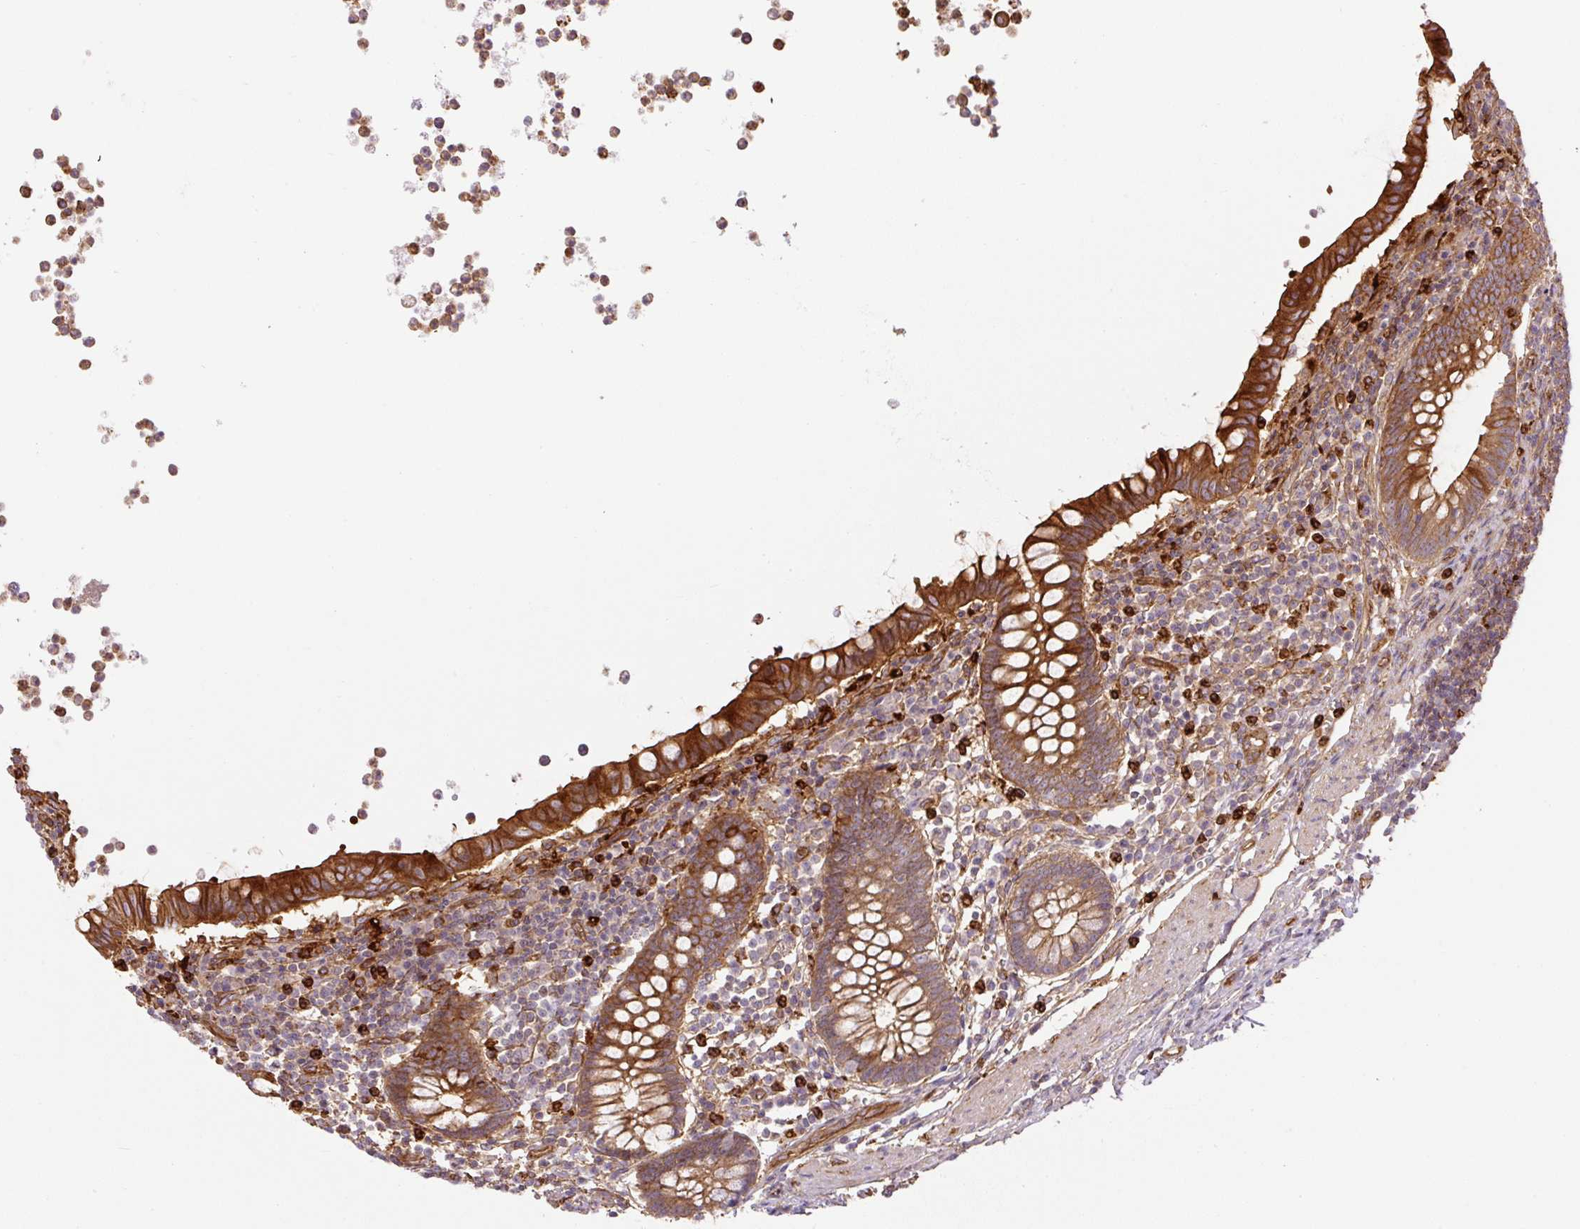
{"staining": {"intensity": "strong", "quantity": ">75%", "location": "cytoplasmic/membranous"}, "tissue": "appendix", "cell_type": "Glandular cells", "image_type": "normal", "snomed": [{"axis": "morphology", "description": "Normal tissue, NOS"}, {"axis": "topography", "description": "Appendix"}], "caption": "Strong cytoplasmic/membranous expression is present in approximately >75% of glandular cells in benign appendix.", "gene": "B3GALT5", "patient": {"sex": "female", "age": 56}}